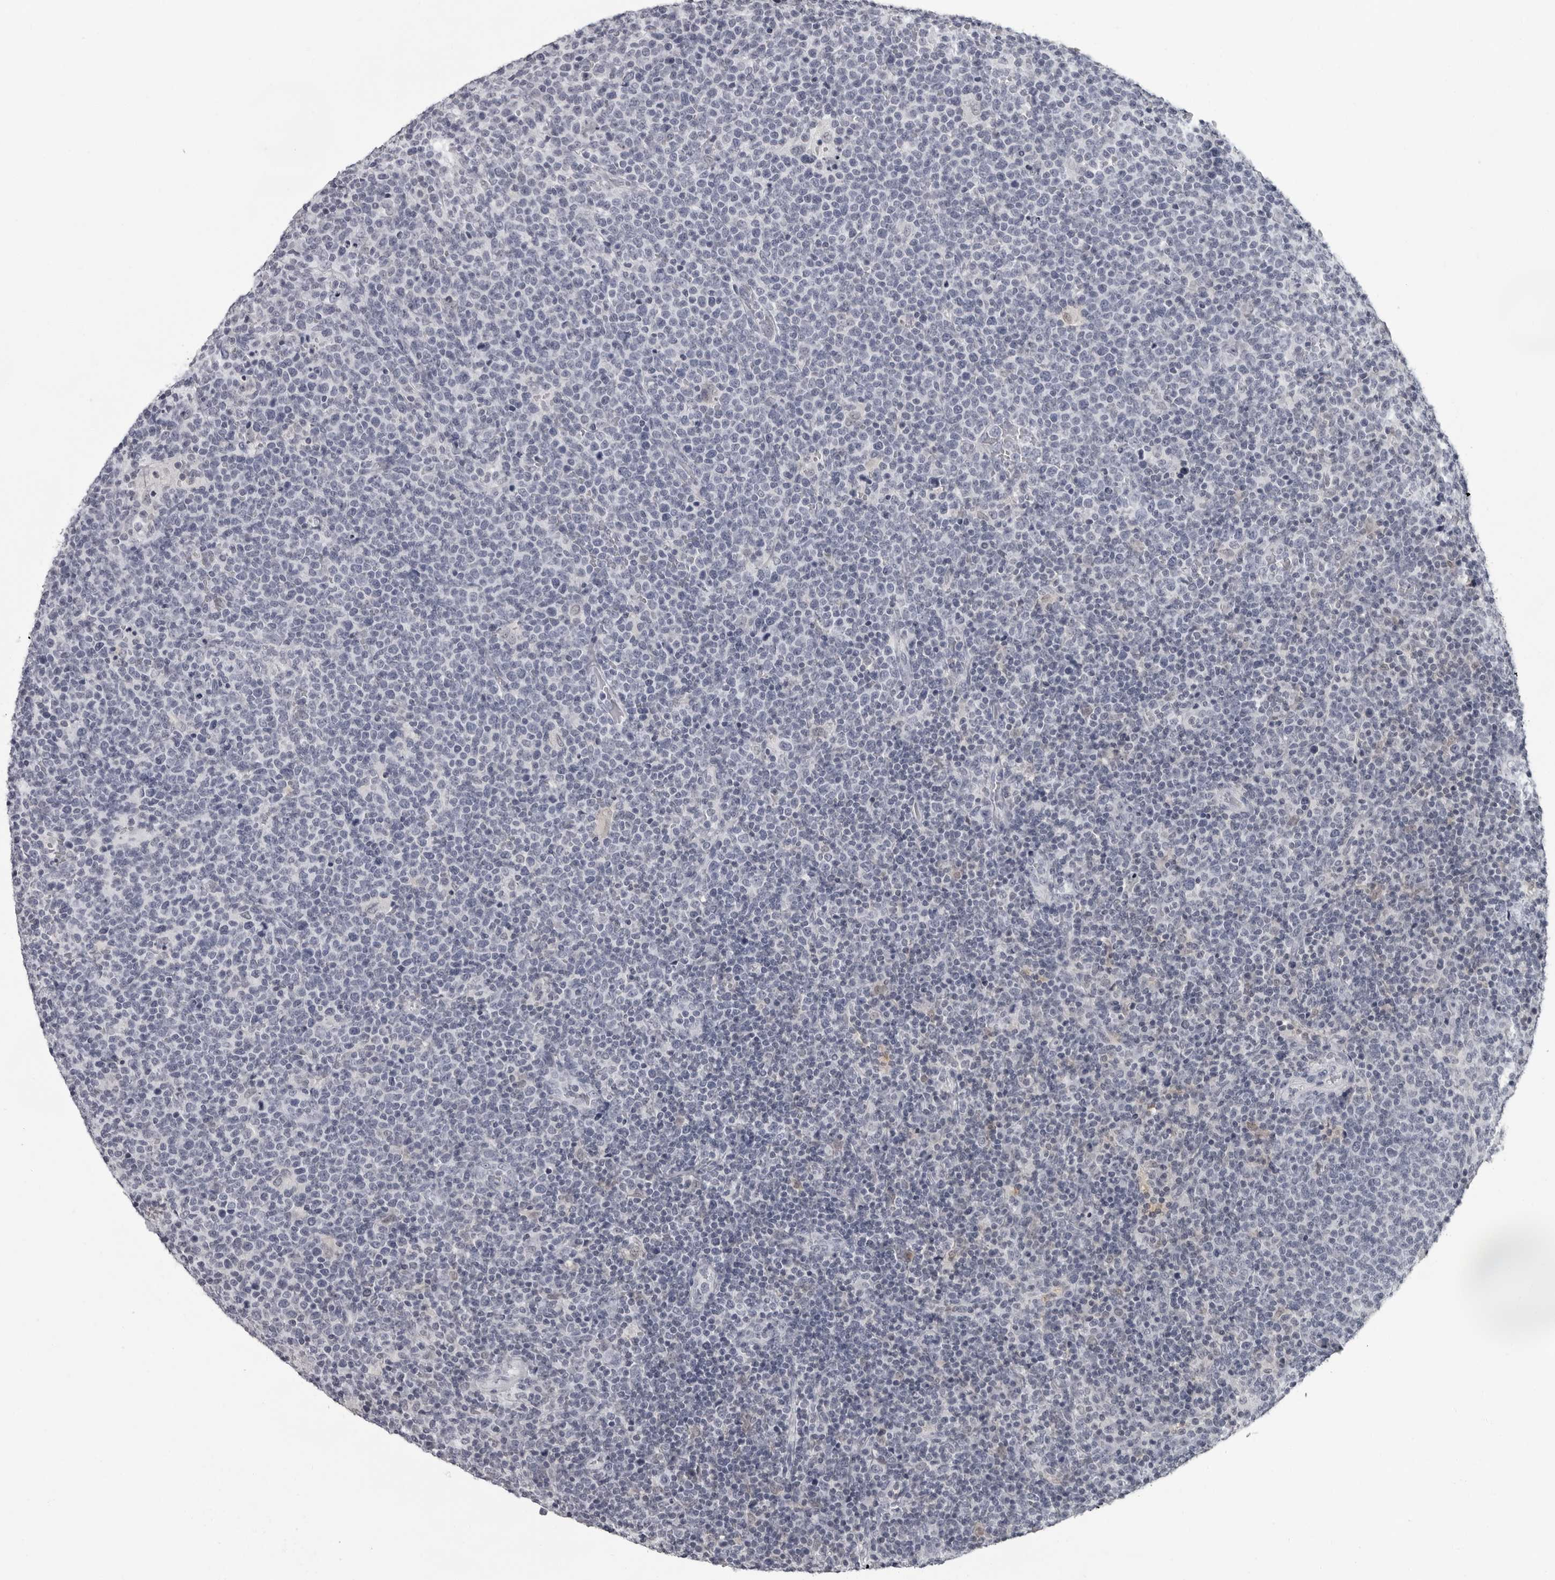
{"staining": {"intensity": "negative", "quantity": "none", "location": "none"}, "tissue": "lymphoma", "cell_type": "Tumor cells", "image_type": "cancer", "snomed": [{"axis": "morphology", "description": "Malignant lymphoma, non-Hodgkin's type, High grade"}, {"axis": "topography", "description": "Lymph node"}], "caption": "Immunohistochemistry image of neoplastic tissue: malignant lymphoma, non-Hodgkin's type (high-grade) stained with DAB shows no significant protein expression in tumor cells.", "gene": "LZIC", "patient": {"sex": "male", "age": 61}}